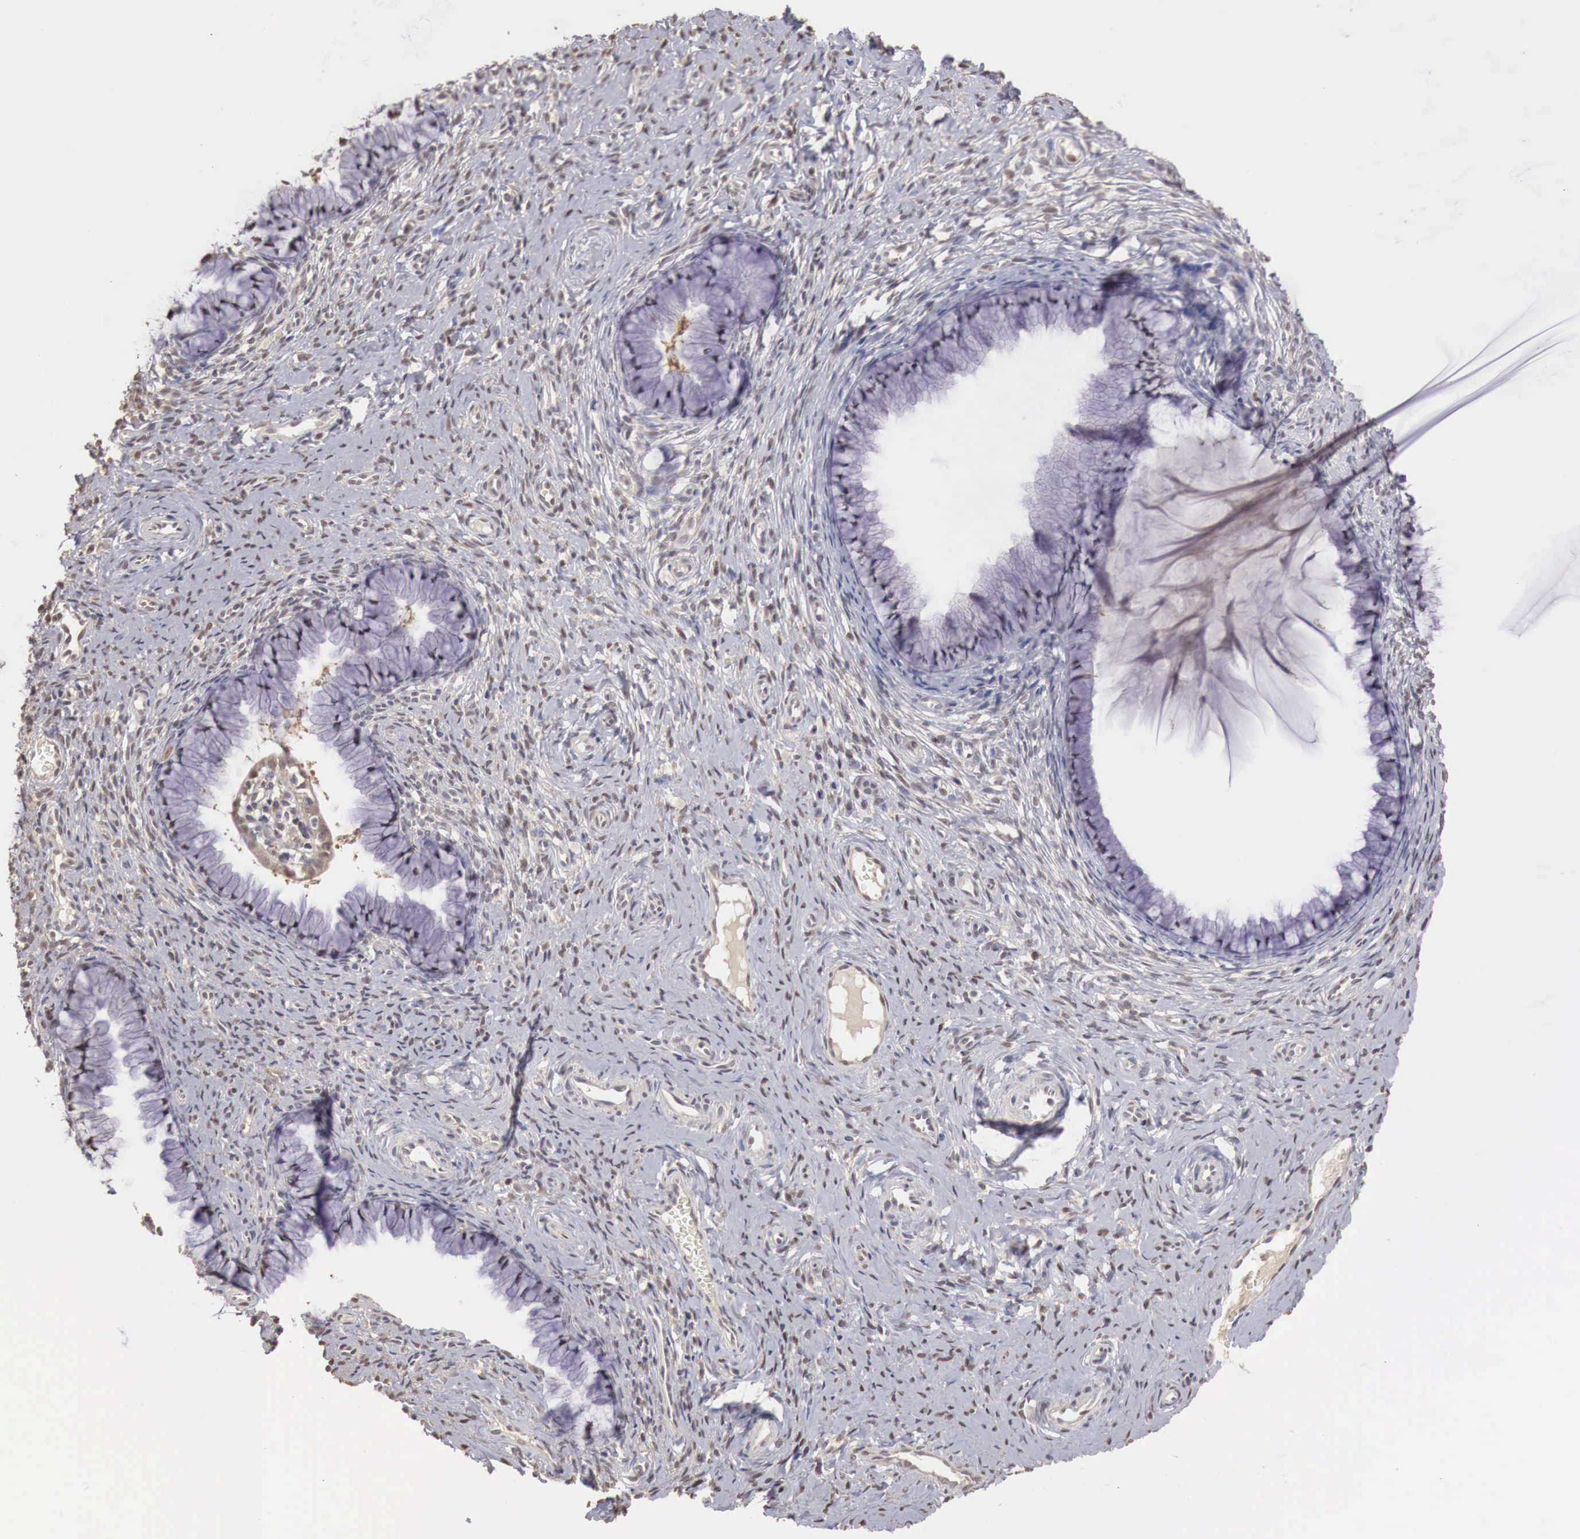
{"staining": {"intensity": "weak", "quantity": "25%-75%", "location": "cytoplasmic/membranous,nuclear"}, "tissue": "cervix", "cell_type": "Glandular cells", "image_type": "normal", "snomed": [{"axis": "morphology", "description": "Normal tissue, NOS"}, {"axis": "topography", "description": "Cervix"}], "caption": "IHC (DAB) staining of benign human cervix displays weak cytoplasmic/membranous,nuclear protein staining in about 25%-75% of glandular cells.", "gene": "TBC1D9", "patient": {"sex": "female", "age": 70}}